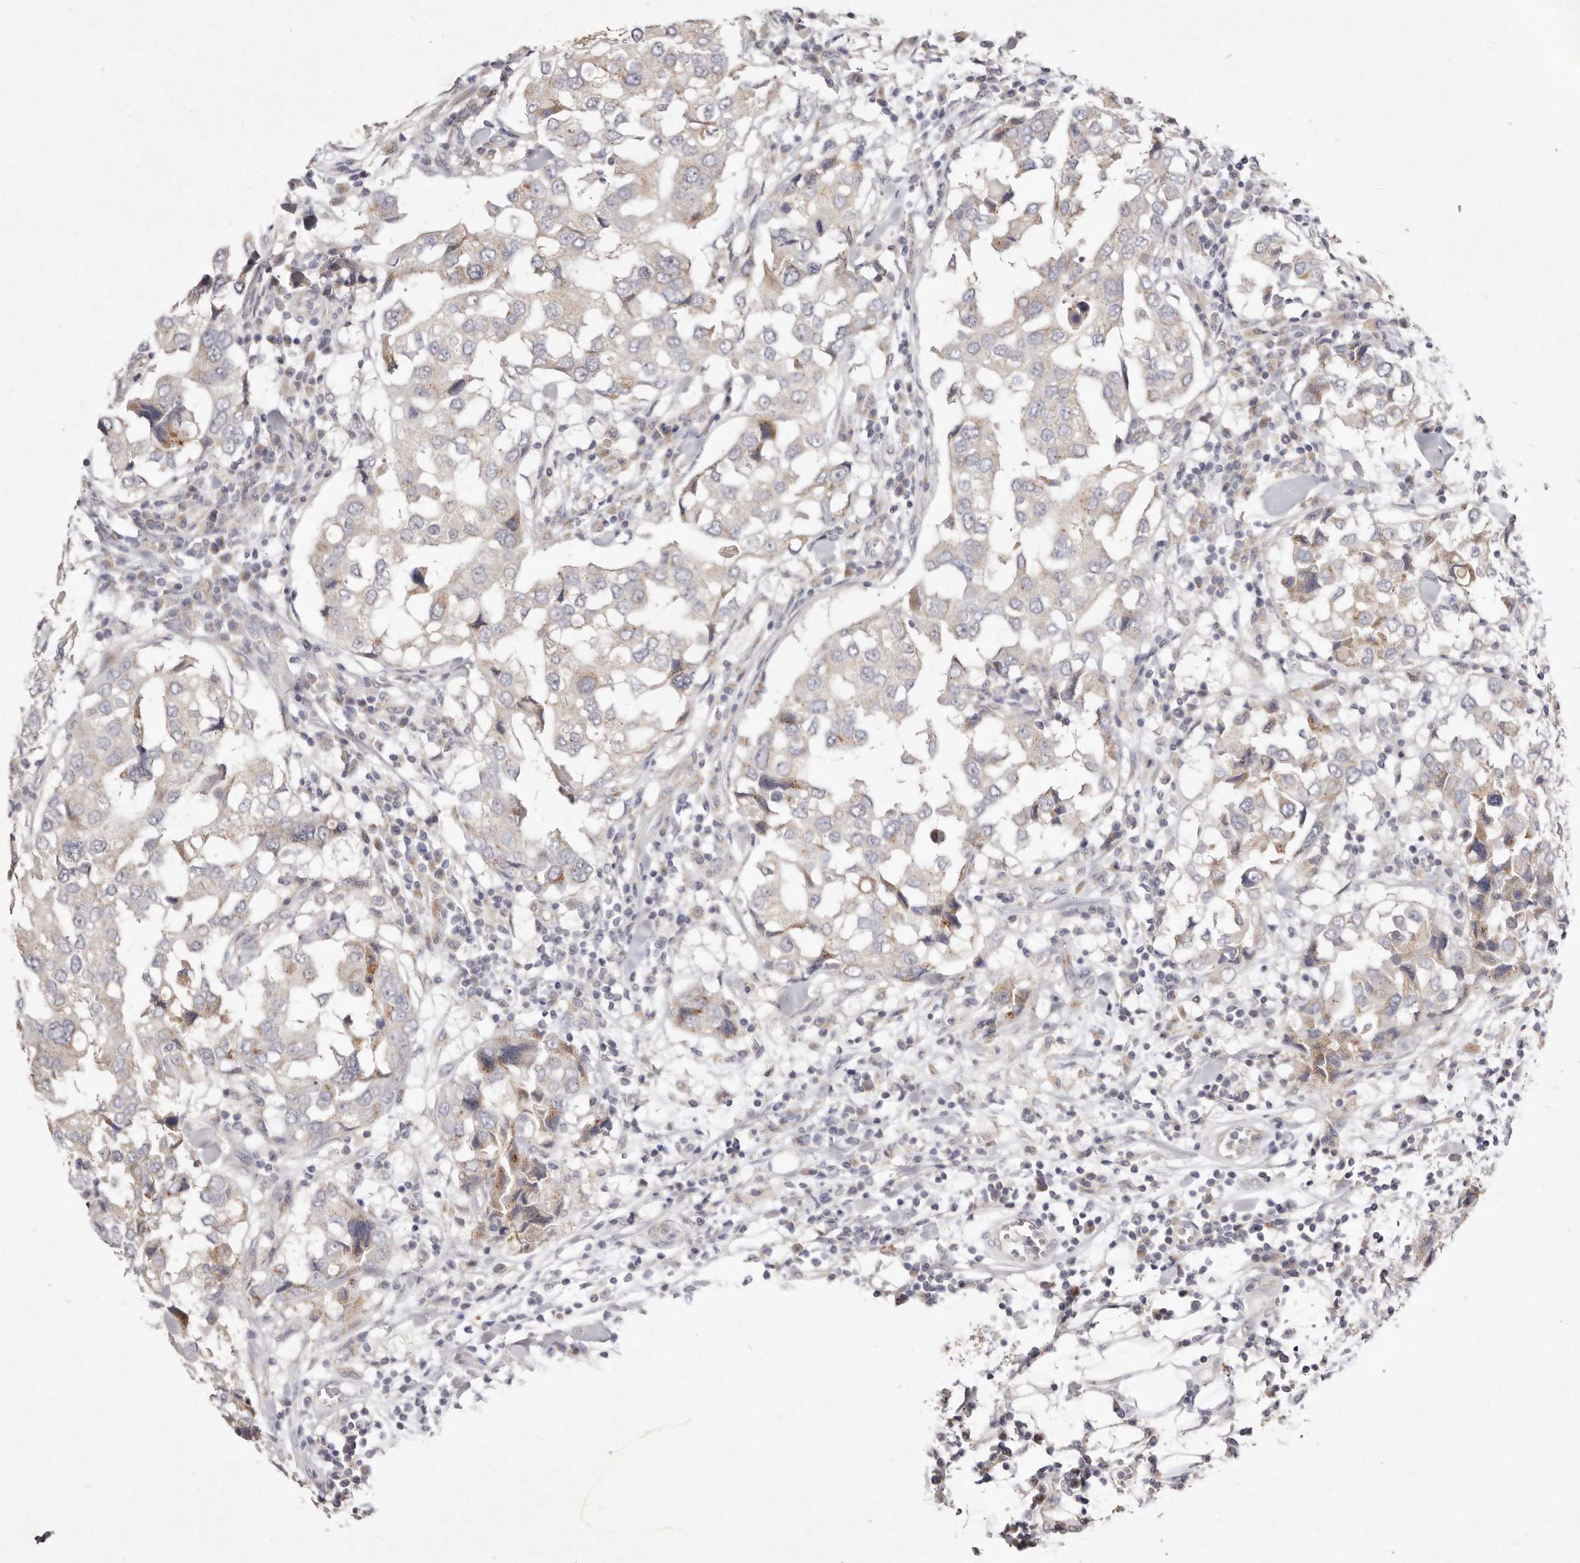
{"staining": {"intensity": "weak", "quantity": "<25%", "location": "cytoplasmic/membranous"}, "tissue": "breast cancer", "cell_type": "Tumor cells", "image_type": "cancer", "snomed": [{"axis": "morphology", "description": "Duct carcinoma"}, {"axis": "topography", "description": "Breast"}], "caption": "Tumor cells show no significant positivity in intraductal carcinoma (breast).", "gene": "USP24", "patient": {"sex": "female", "age": 27}}